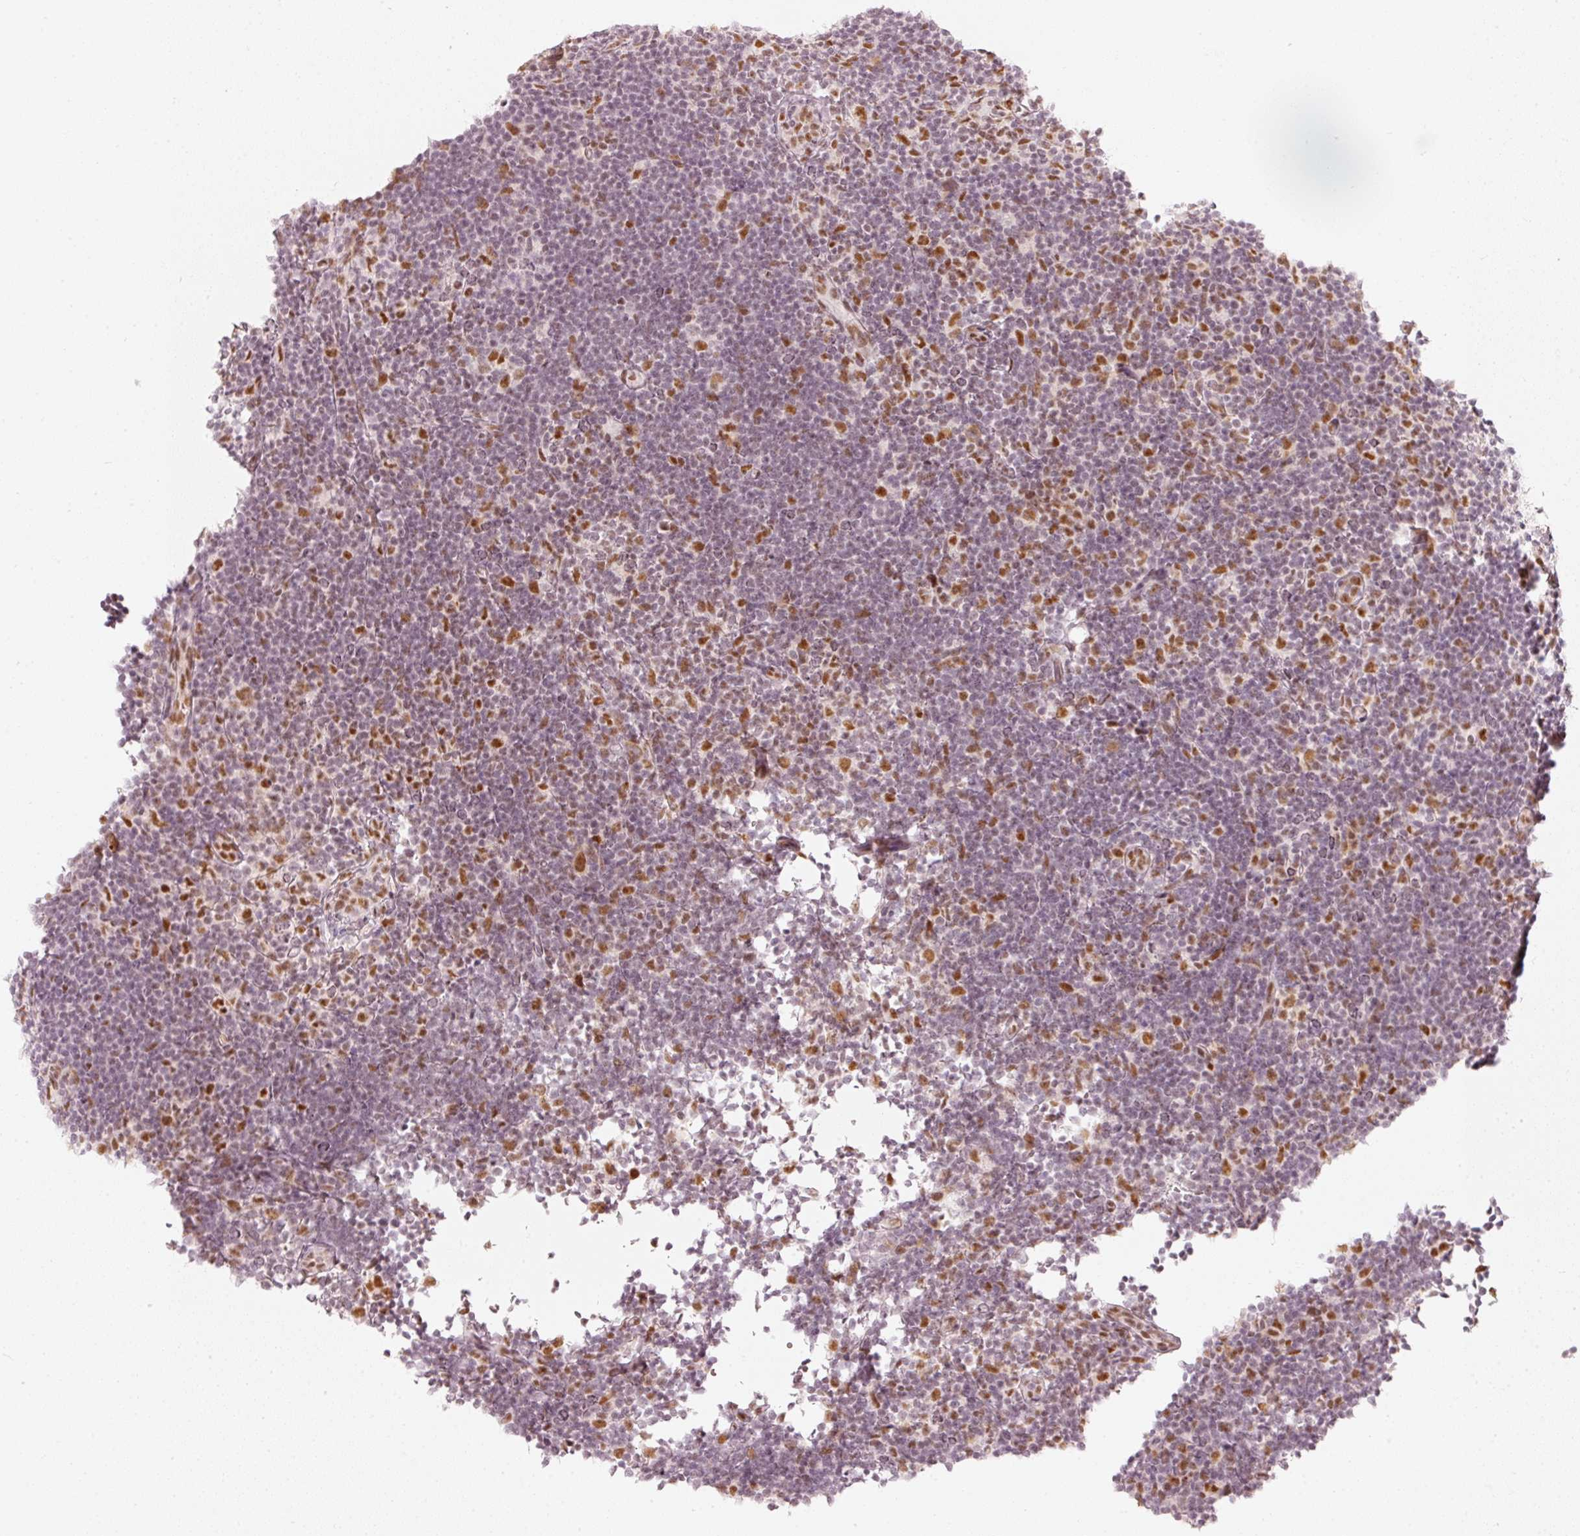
{"staining": {"intensity": "moderate", "quantity": ">75%", "location": "nuclear"}, "tissue": "lymphoma", "cell_type": "Tumor cells", "image_type": "cancer", "snomed": [{"axis": "morphology", "description": "Hodgkin's disease, NOS"}, {"axis": "topography", "description": "Lymph node"}], "caption": "Immunohistochemical staining of Hodgkin's disease demonstrates medium levels of moderate nuclear protein positivity in approximately >75% of tumor cells.", "gene": "PPP1R10", "patient": {"sex": "female", "age": 57}}